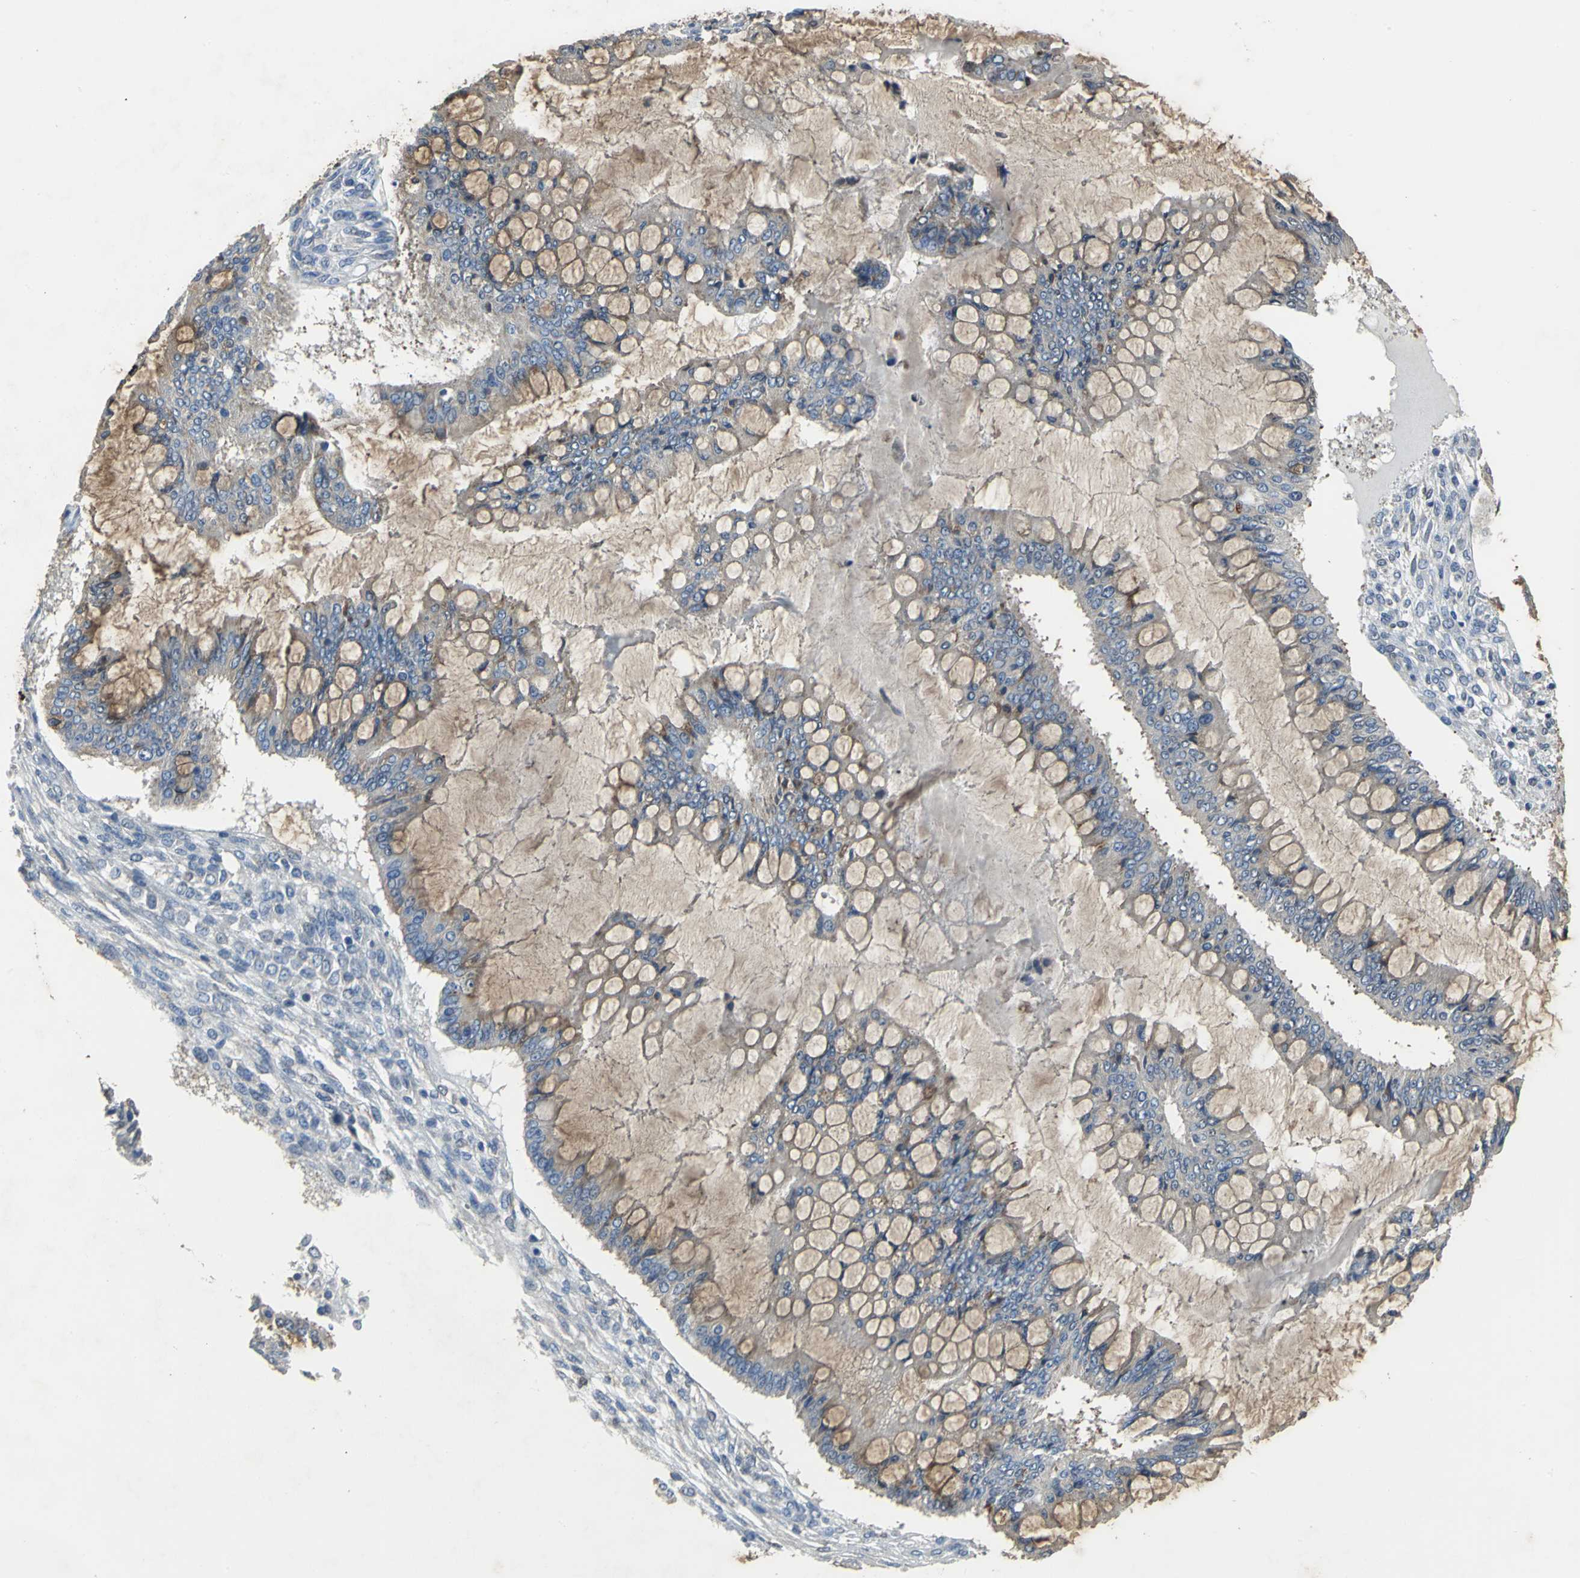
{"staining": {"intensity": "weak", "quantity": ">75%", "location": "cytoplasmic/membranous"}, "tissue": "ovarian cancer", "cell_type": "Tumor cells", "image_type": "cancer", "snomed": [{"axis": "morphology", "description": "Cystadenocarcinoma, mucinous, NOS"}, {"axis": "topography", "description": "Ovary"}], "caption": "Immunohistochemistry (IHC) histopathology image of ovarian mucinous cystadenocarcinoma stained for a protein (brown), which displays low levels of weak cytoplasmic/membranous positivity in approximately >75% of tumor cells.", "gene": "EIF5A", "patient": {"sex": "female", "age": 73}}